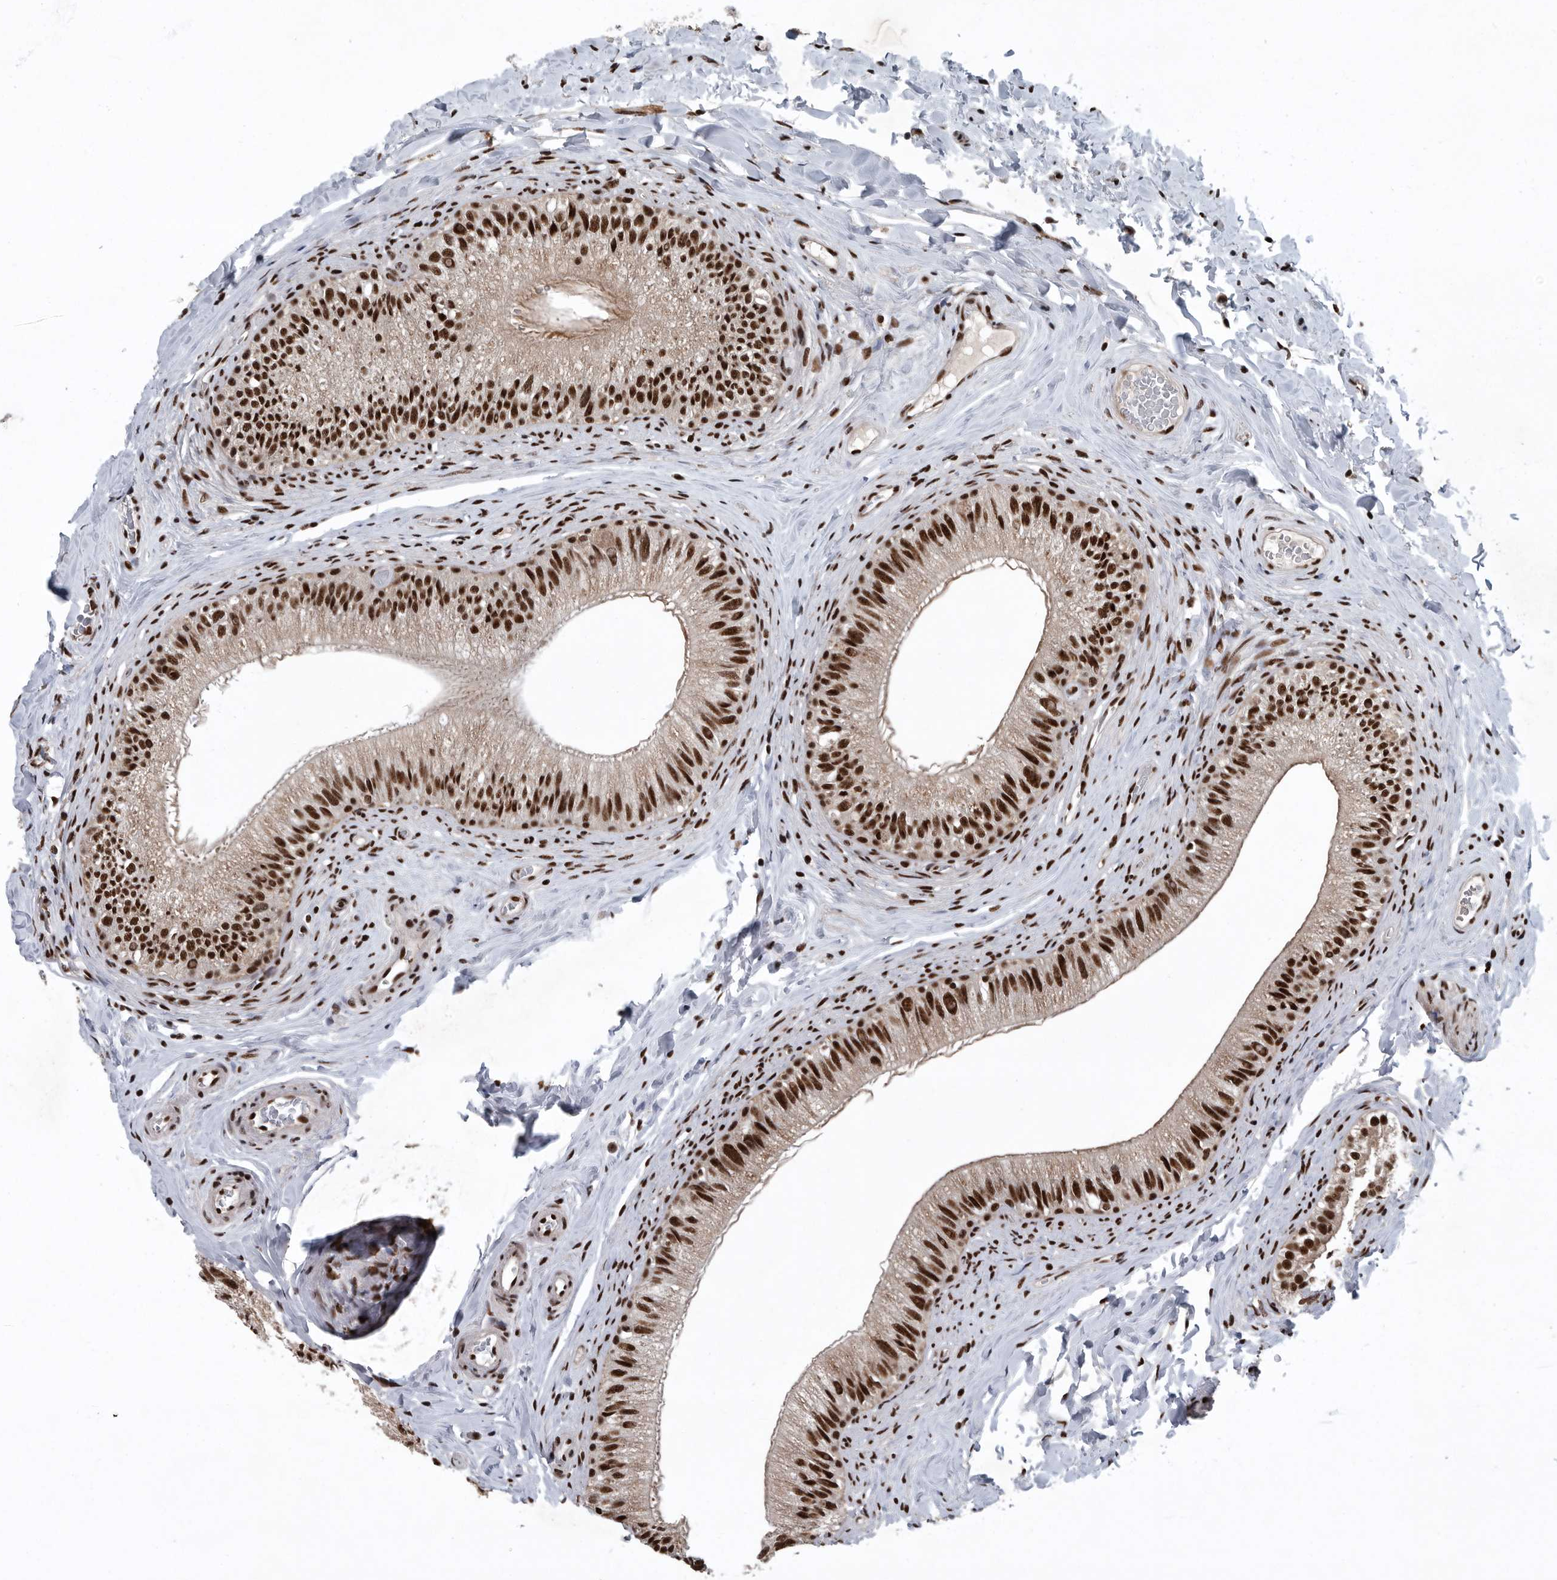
{"staining": {"intensity": "strong", "quantity": ">75%", "location": "nuclear"}, "tissue": "epididymis", "cell_type": "Glandular cells", "image_type": "normal", "snomed": [{"axis": "morphology", "description": "Normal tissue, NOS"}, {"axis": "topography", "description": "Epididymis"}], "caption": "Protein positivity by immunohistochemistry displays strong nuclear staining in about >75% of glandular cells in normal epididymis.", "gene": "SENP7", "patient": {"sex": "male", "age": 49}}